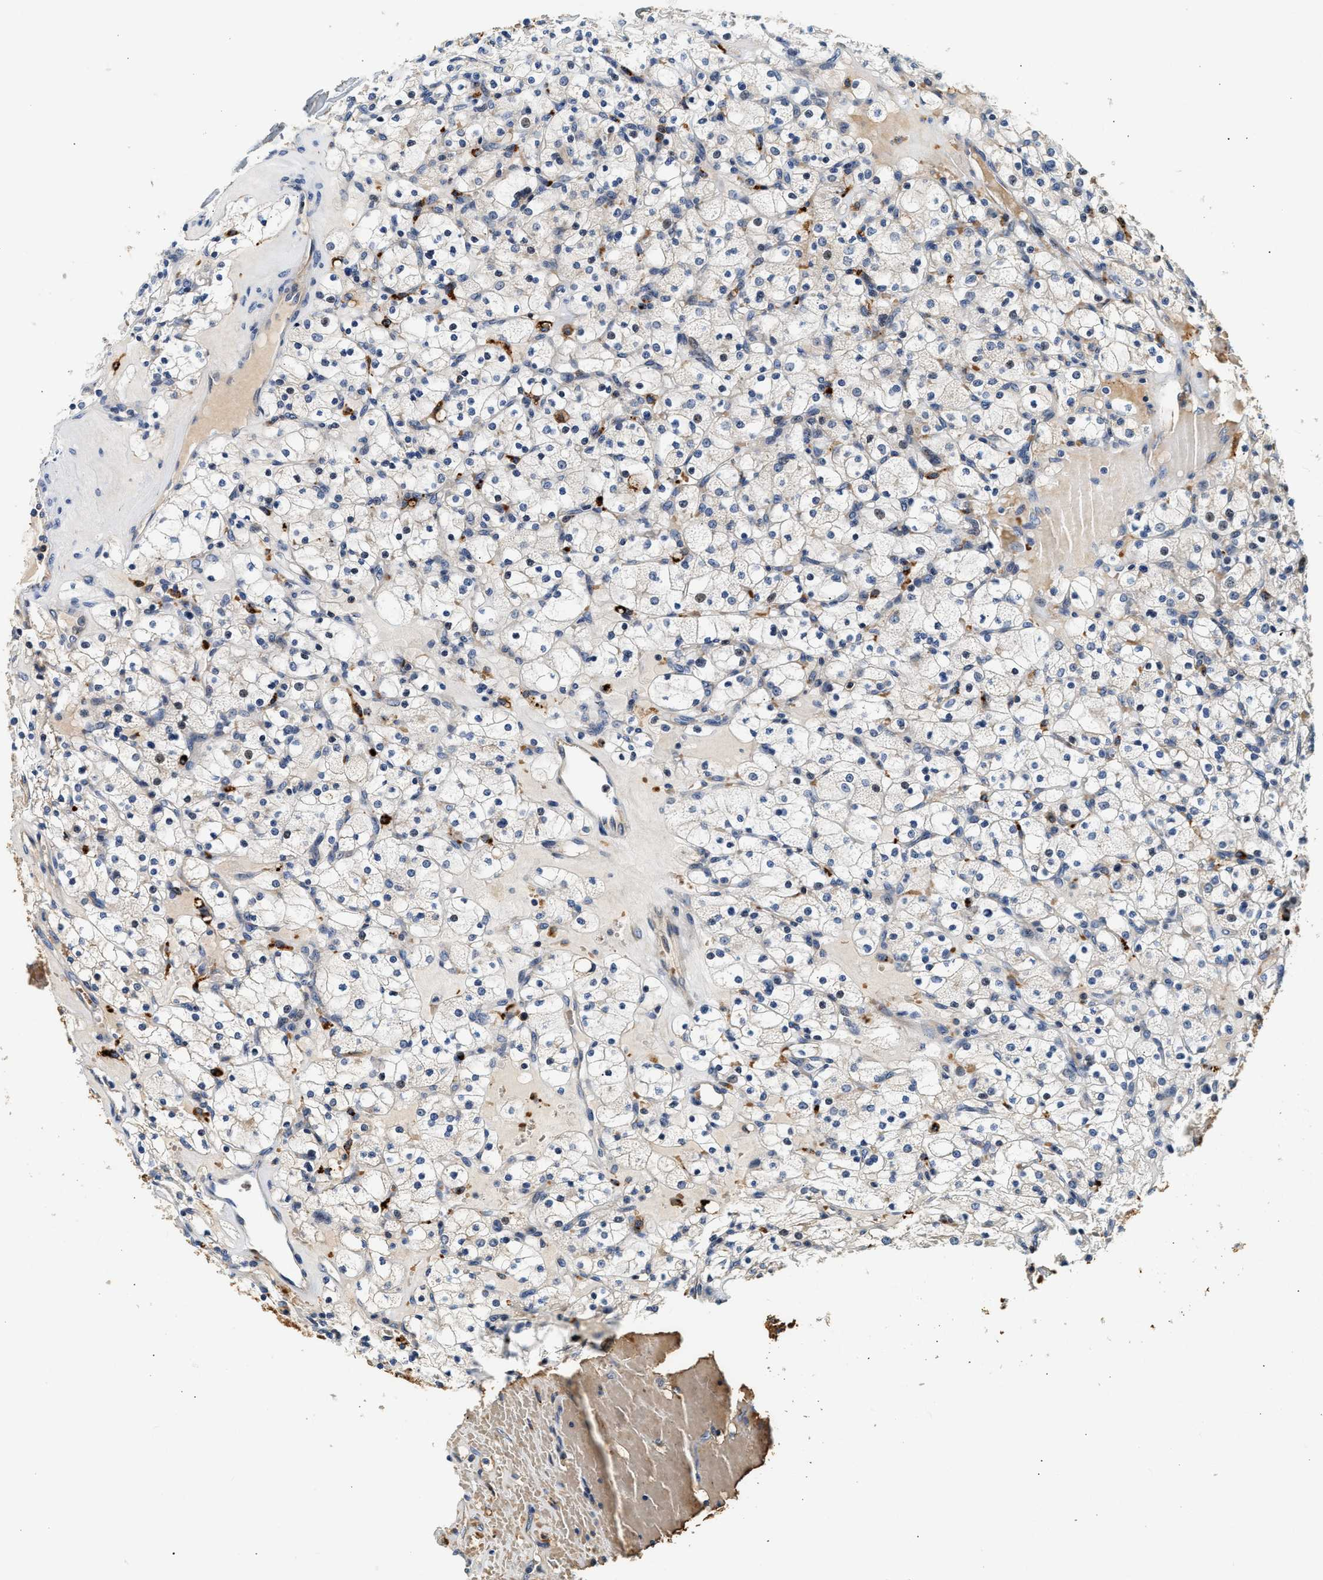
{"staining": {"intensity": "negative", "quantity": "none", "location": "none"}, "tissue": "renal cancer", "cell_type": "Tumor cells", "image_type": "cancer", "snomed": [{"axis": "morphology", "description": "Adenocarcinoma, NOS"}, {"axis": "topography", "description": "Kidney"}], "caption": "Immunohistochemistry of renal adenocarcinoma exhibits no staining in tumor cells.", "gene": "PLD3", "patient": {"sex": "female", "age": 83}}